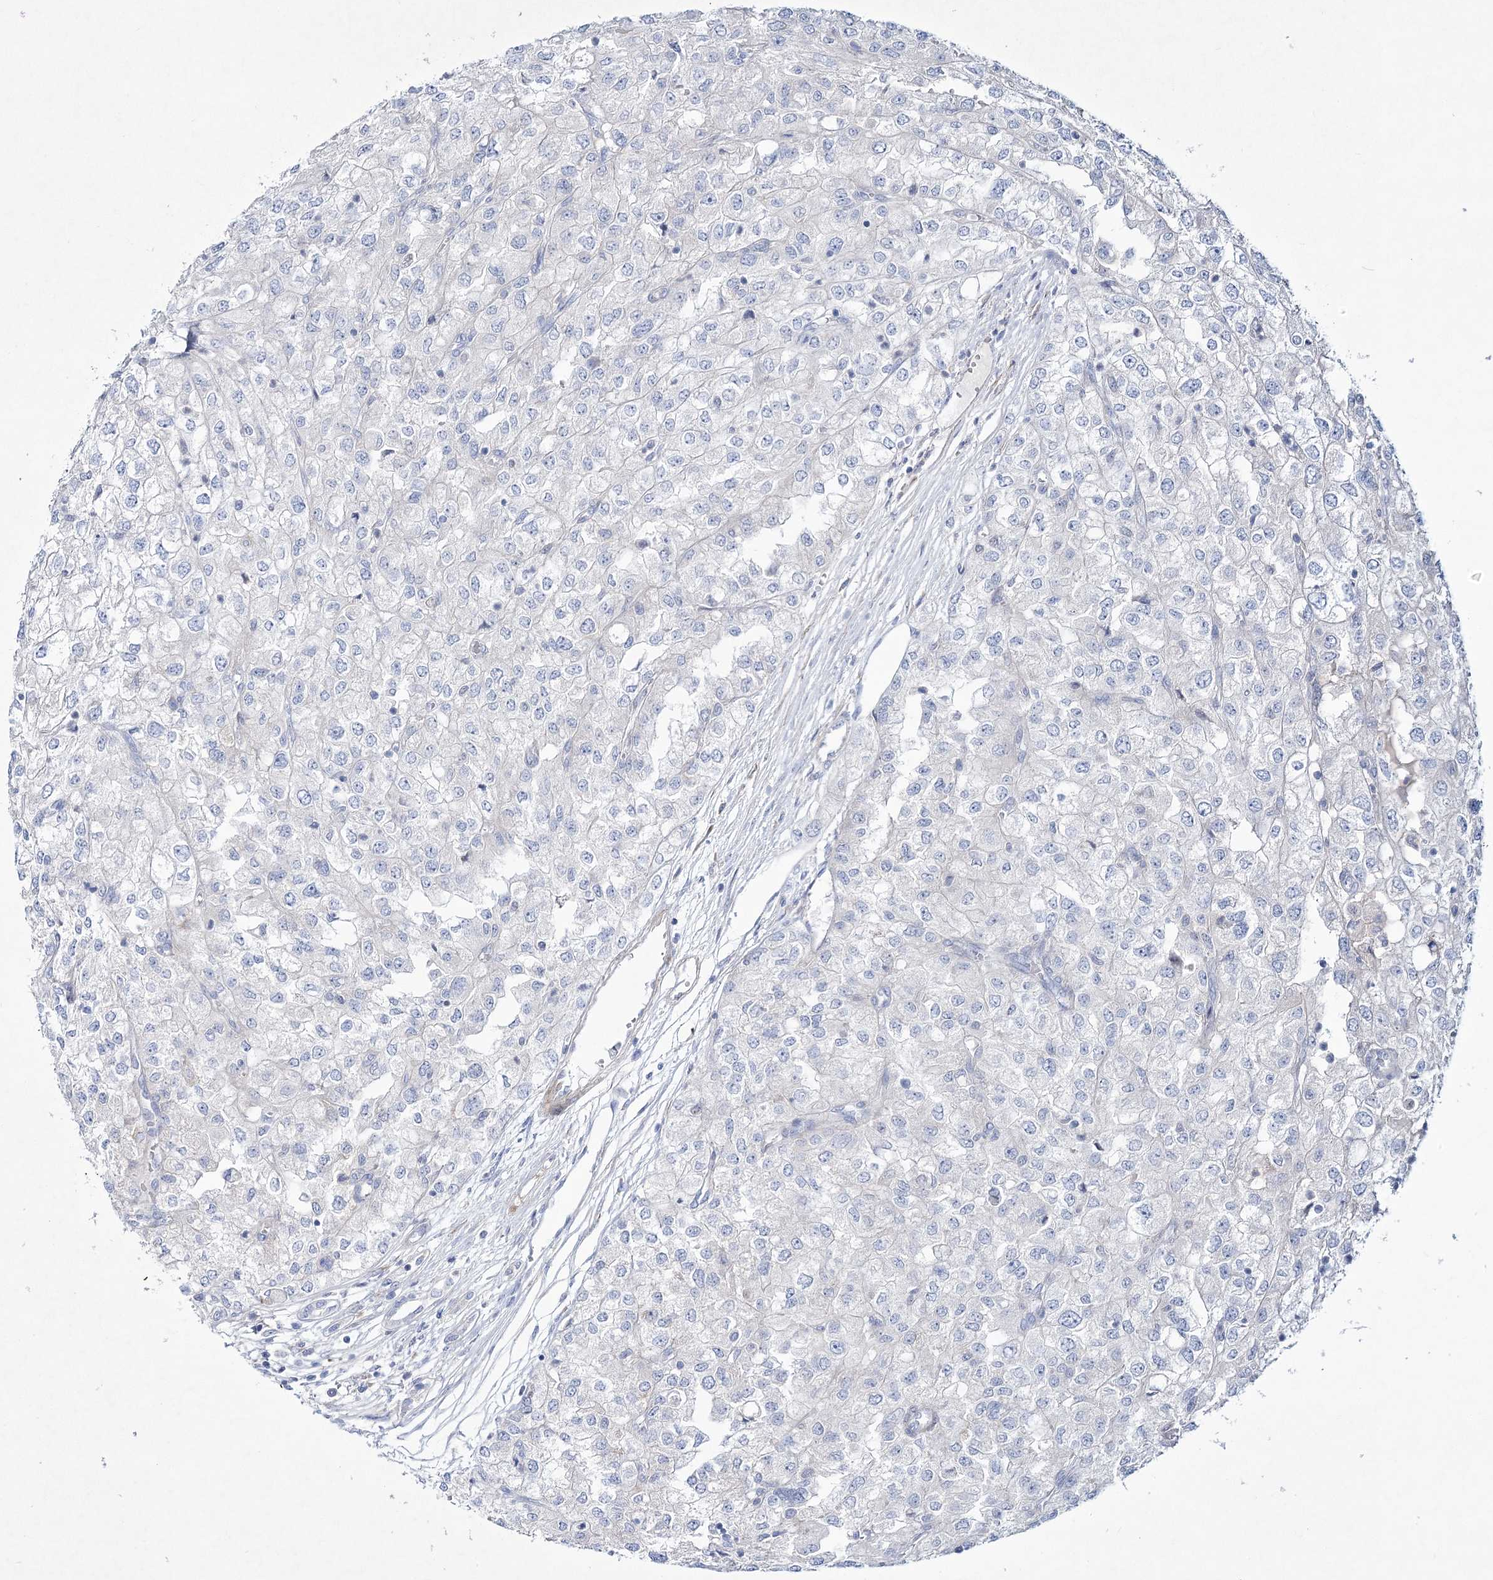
{"staining": {"intensity": "negative", "quantity": "none", "location": "none"}, "tissue": "renal cancer", "cell_type": "Tumor cells", "image_type": "cancer", "snomed": [{"axis": "morphology", "description": "Adenocarcinoma, NOS"}, {"axis": "topography", "description": "Kidney"}], "caption": "Tumor cells show no significant staining in adenocarcinoma (renal).", "gene": "ARFGEF3", "patient": {"sex": "female", "age": 54}}